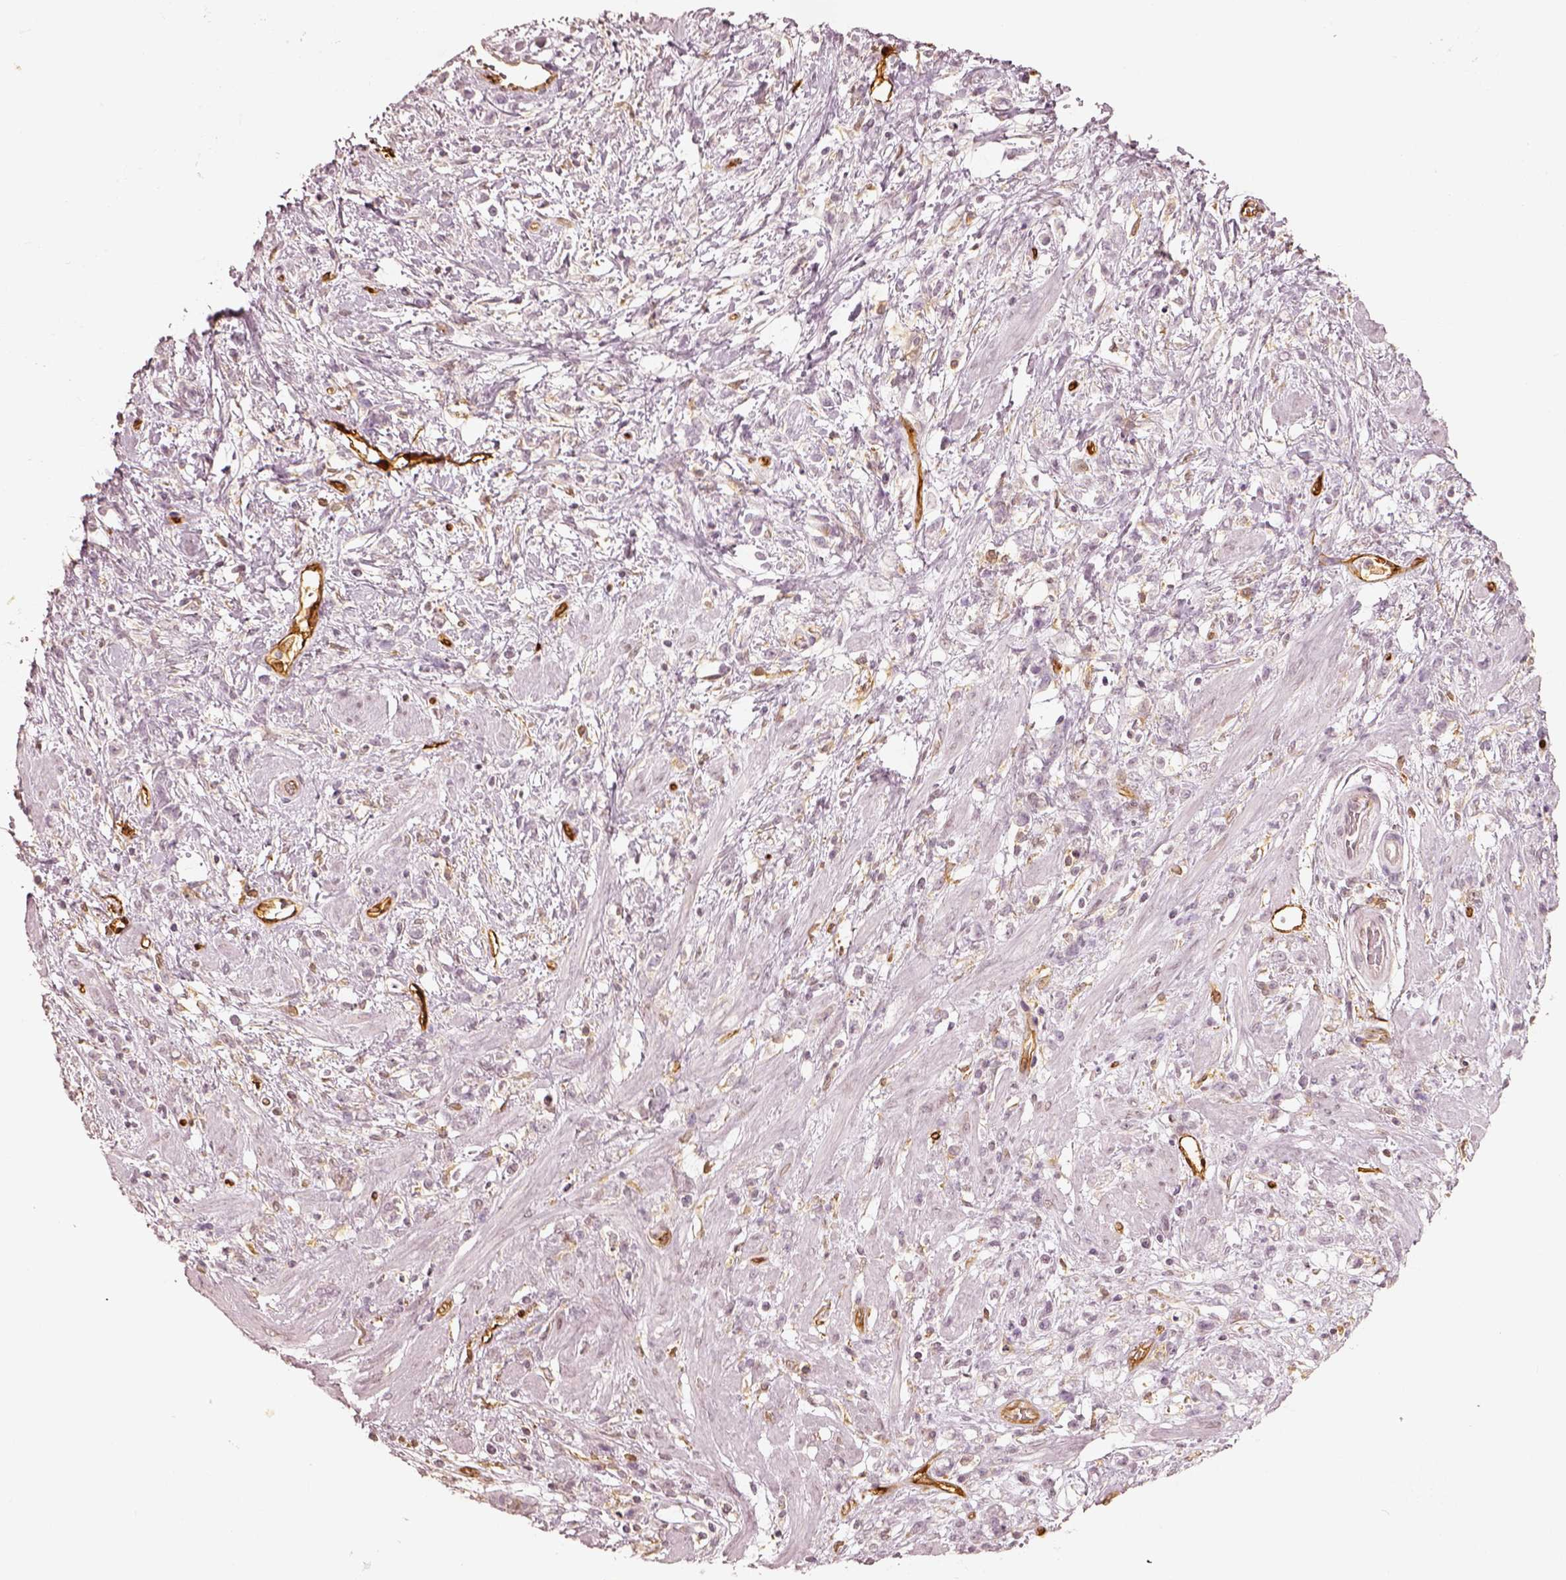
{"staining": {"intensity": "negative", "quantity": "none", "location": "none"}, "tissue": "stomach cancer", "cell_type": "Tumor cells", "image_type": "cancer", "snomed": [{"axis": "morphology", "description": "Adenocarcinoma, NOS"}, {"axis": "topography", "description": "Stomach"}], "caption": "High magnification brightfield microscopy of stomach cancer (adenocarcinoma) stained with DAB (3,3'-diaminobenzidine) (brown) and counterstained with hematoxylin (blue): tumor cells show no significant expression.", "gene": "FSCN1", "patient": {"sex": "female", "age": 60}}